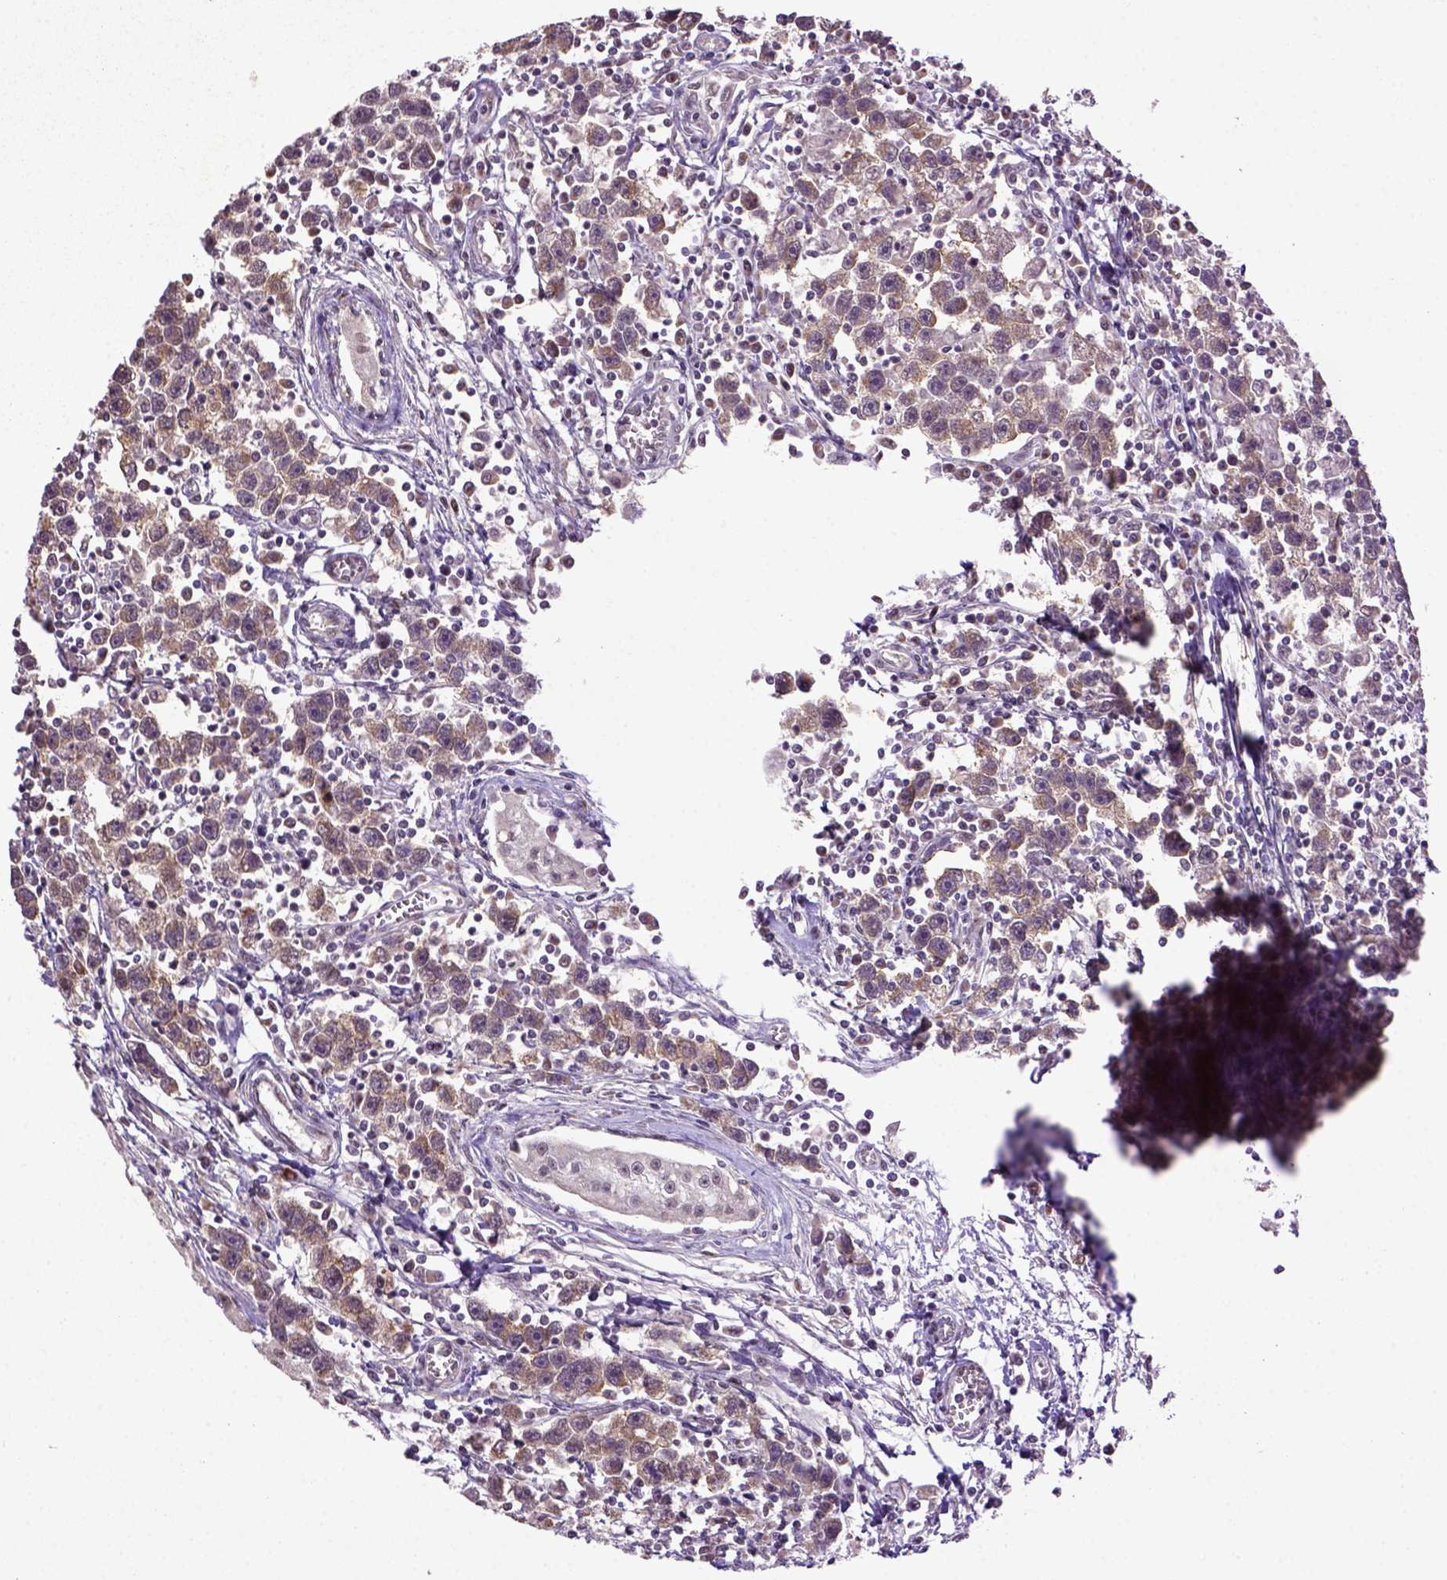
{"staining": {"intensity": "moderate", "quantity": "<25%", "location": "cytoplasmic/membranous"}, "tissue": "testis cancer", "cell_type": "Tumor cells", "image_type": "cancer", "snomed": [{"axis": "morphology", "description": "Seminoma, NOS"}, {"axis": "topography", "description": "Testis"}], "caption": "Testis cancer (seminoma) stained for a protein (brown) reveals moderate cytoplasmic/membranous positive positivity in approximately <25% of tumor cells.", "gene": "WDR17", "patient": {"sex": "male", "age": 30}}